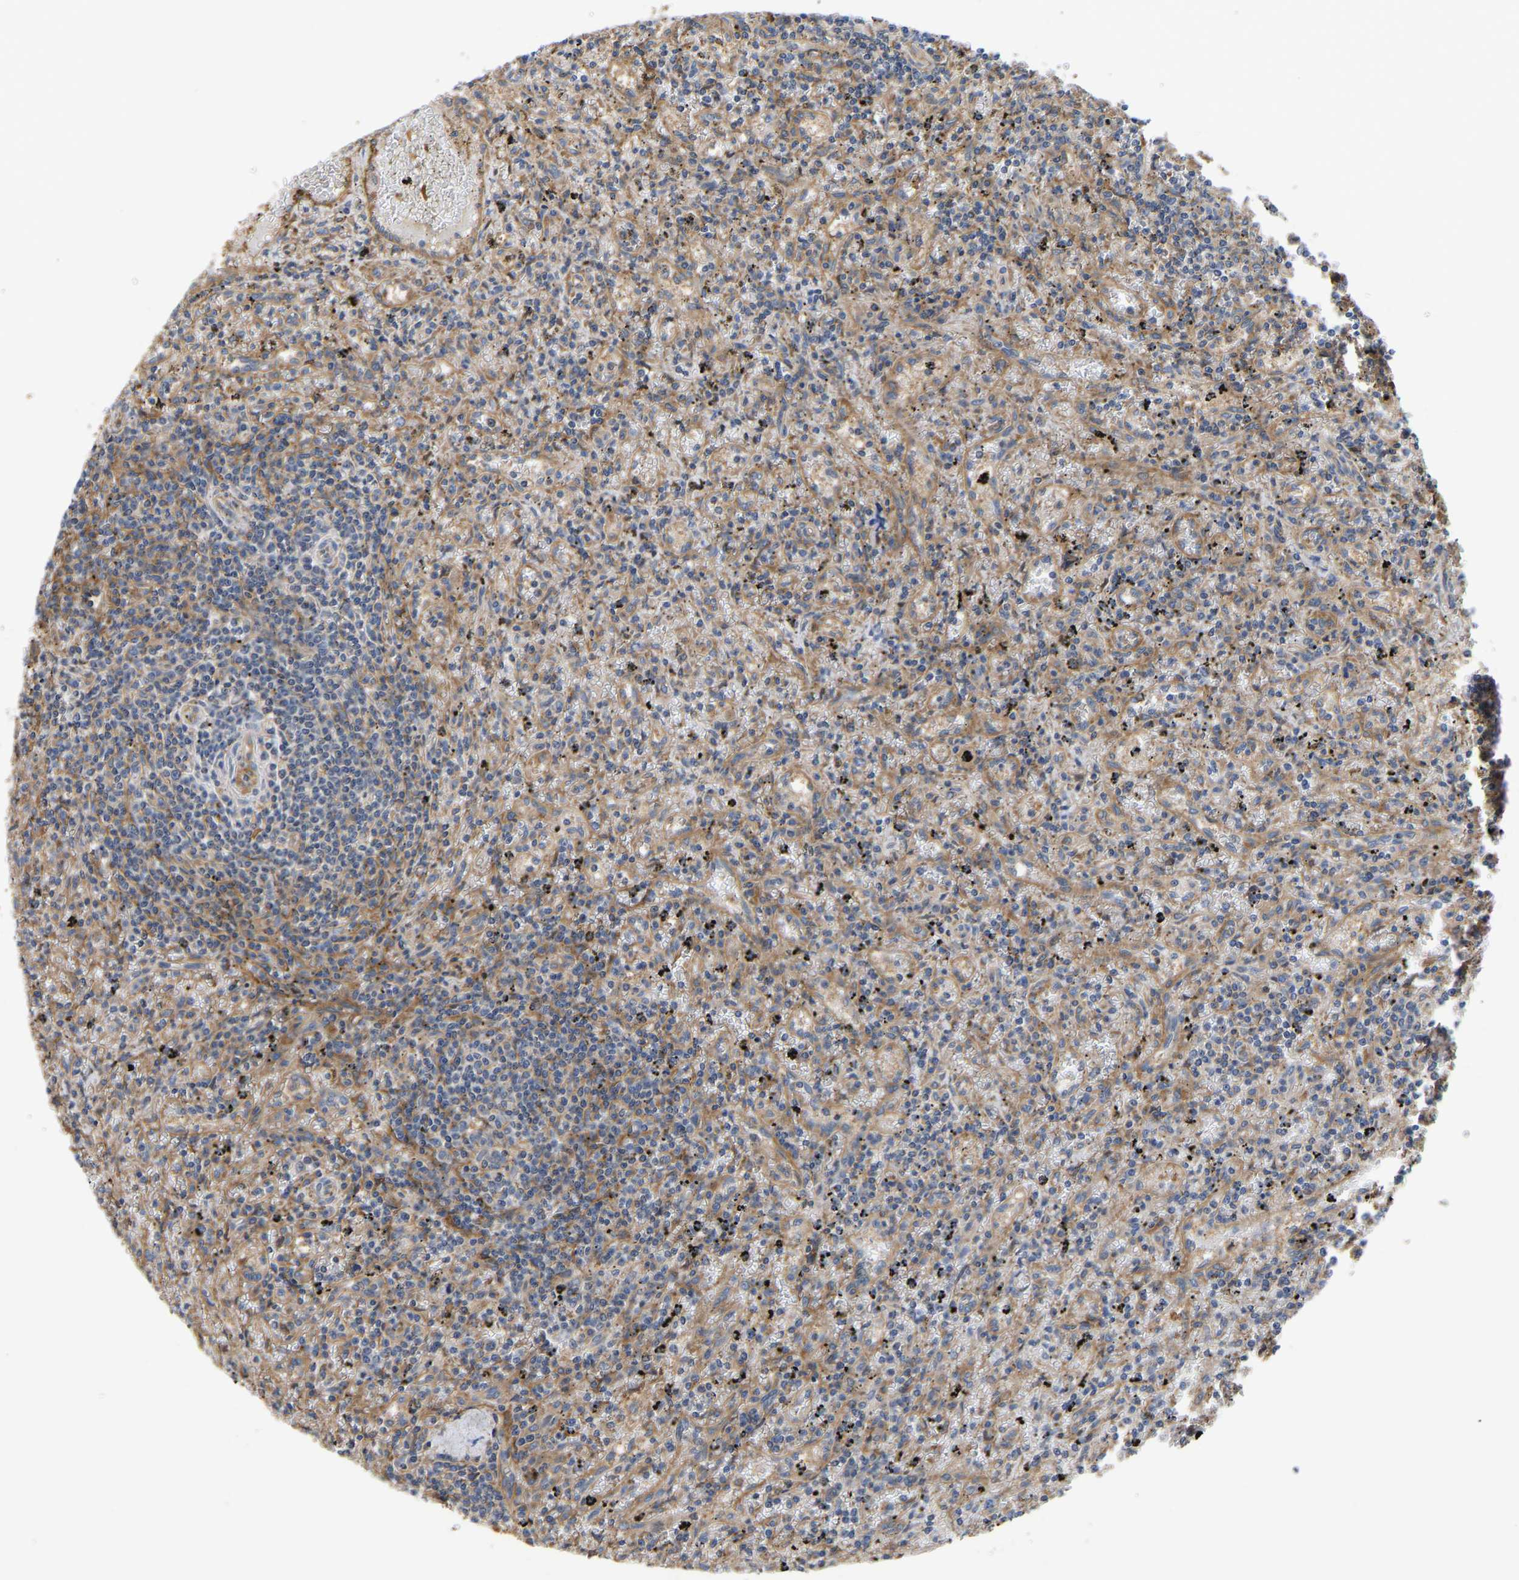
{"staining": {"intensity": "moderate", "quantity": "25%-75%", "location": "cytoplasmic/membranous"}, "tissue": "lymphoma", "cell_type": "Tumor cells", "image_type": "cancer", "snomed": [{"axis": "morphology", "description": "Malignant lymphoma, non-Hodgkin's type, Low grade"}, {"axis": "topography", "description": "Spleen"}], "caption": "Immunohistochemistry (IHC) histopathology image of human lymphoma stained for a protein (brown), which demonstrates medium levels of moderate cytoplasmic/membranous positivity in about 25%-75% of tumor cells.", "gene": "FLNB", "patient": {"sex": "male", "age": 76}}